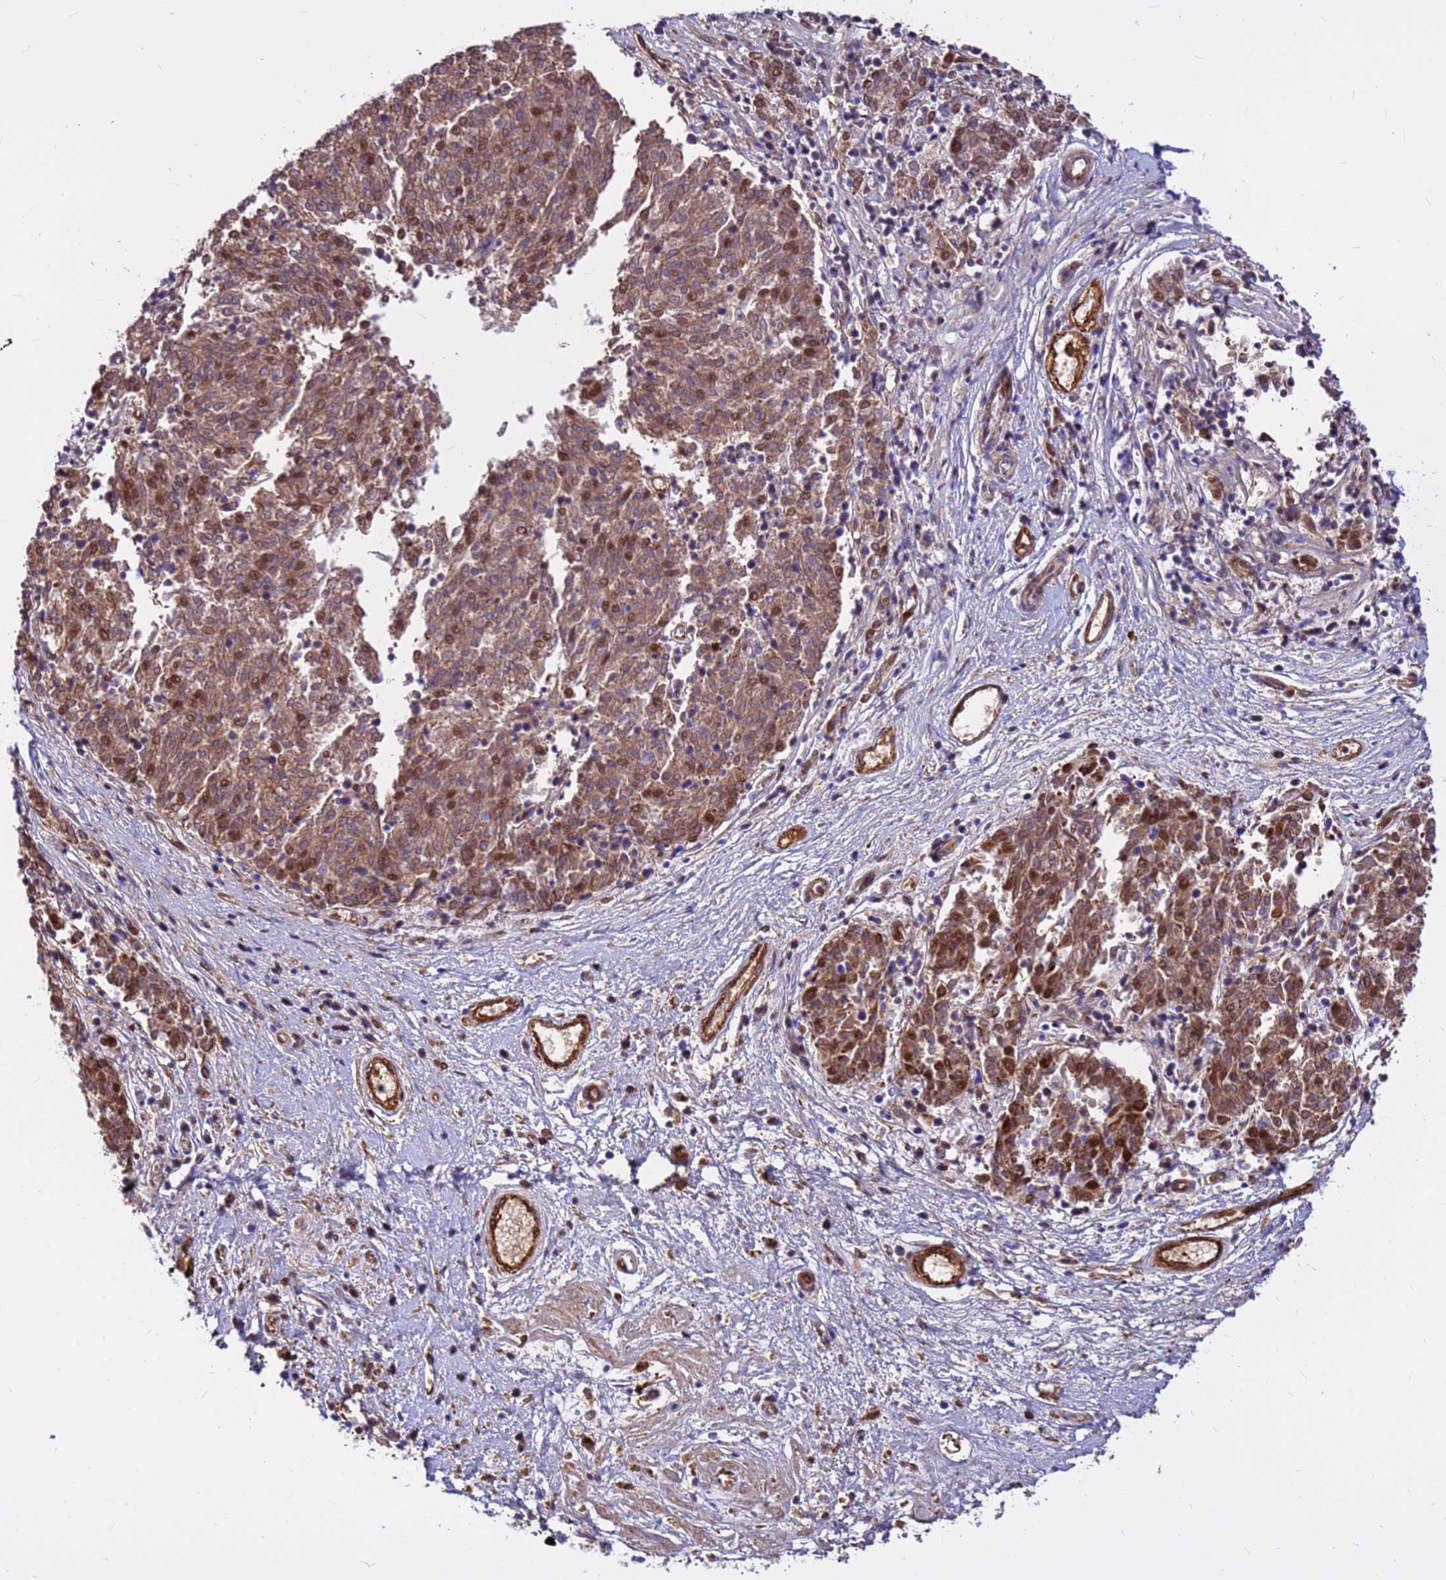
{"staining": {"intensity": "moderate", "quantity": "25%-75%", "location": "cytoplasmic/membranous,nuclear"}, "tissue": "melanoma", "cell_type": "Tumor cells", "image_type": "cancer", "snomed": [{"axis": "morphology", "description": "Malignant melanoma, NOS"}, {"axis": "topography", "description": "Skin"}], "caption": "Protein expression analysis of human melanoma reveals moderate cytoplasmic/membranous and nuclear staining in approximately 25%-75% of tumor cells.", "gene": "CRHBP", "patient": {"sex": "female", "age": 72}}